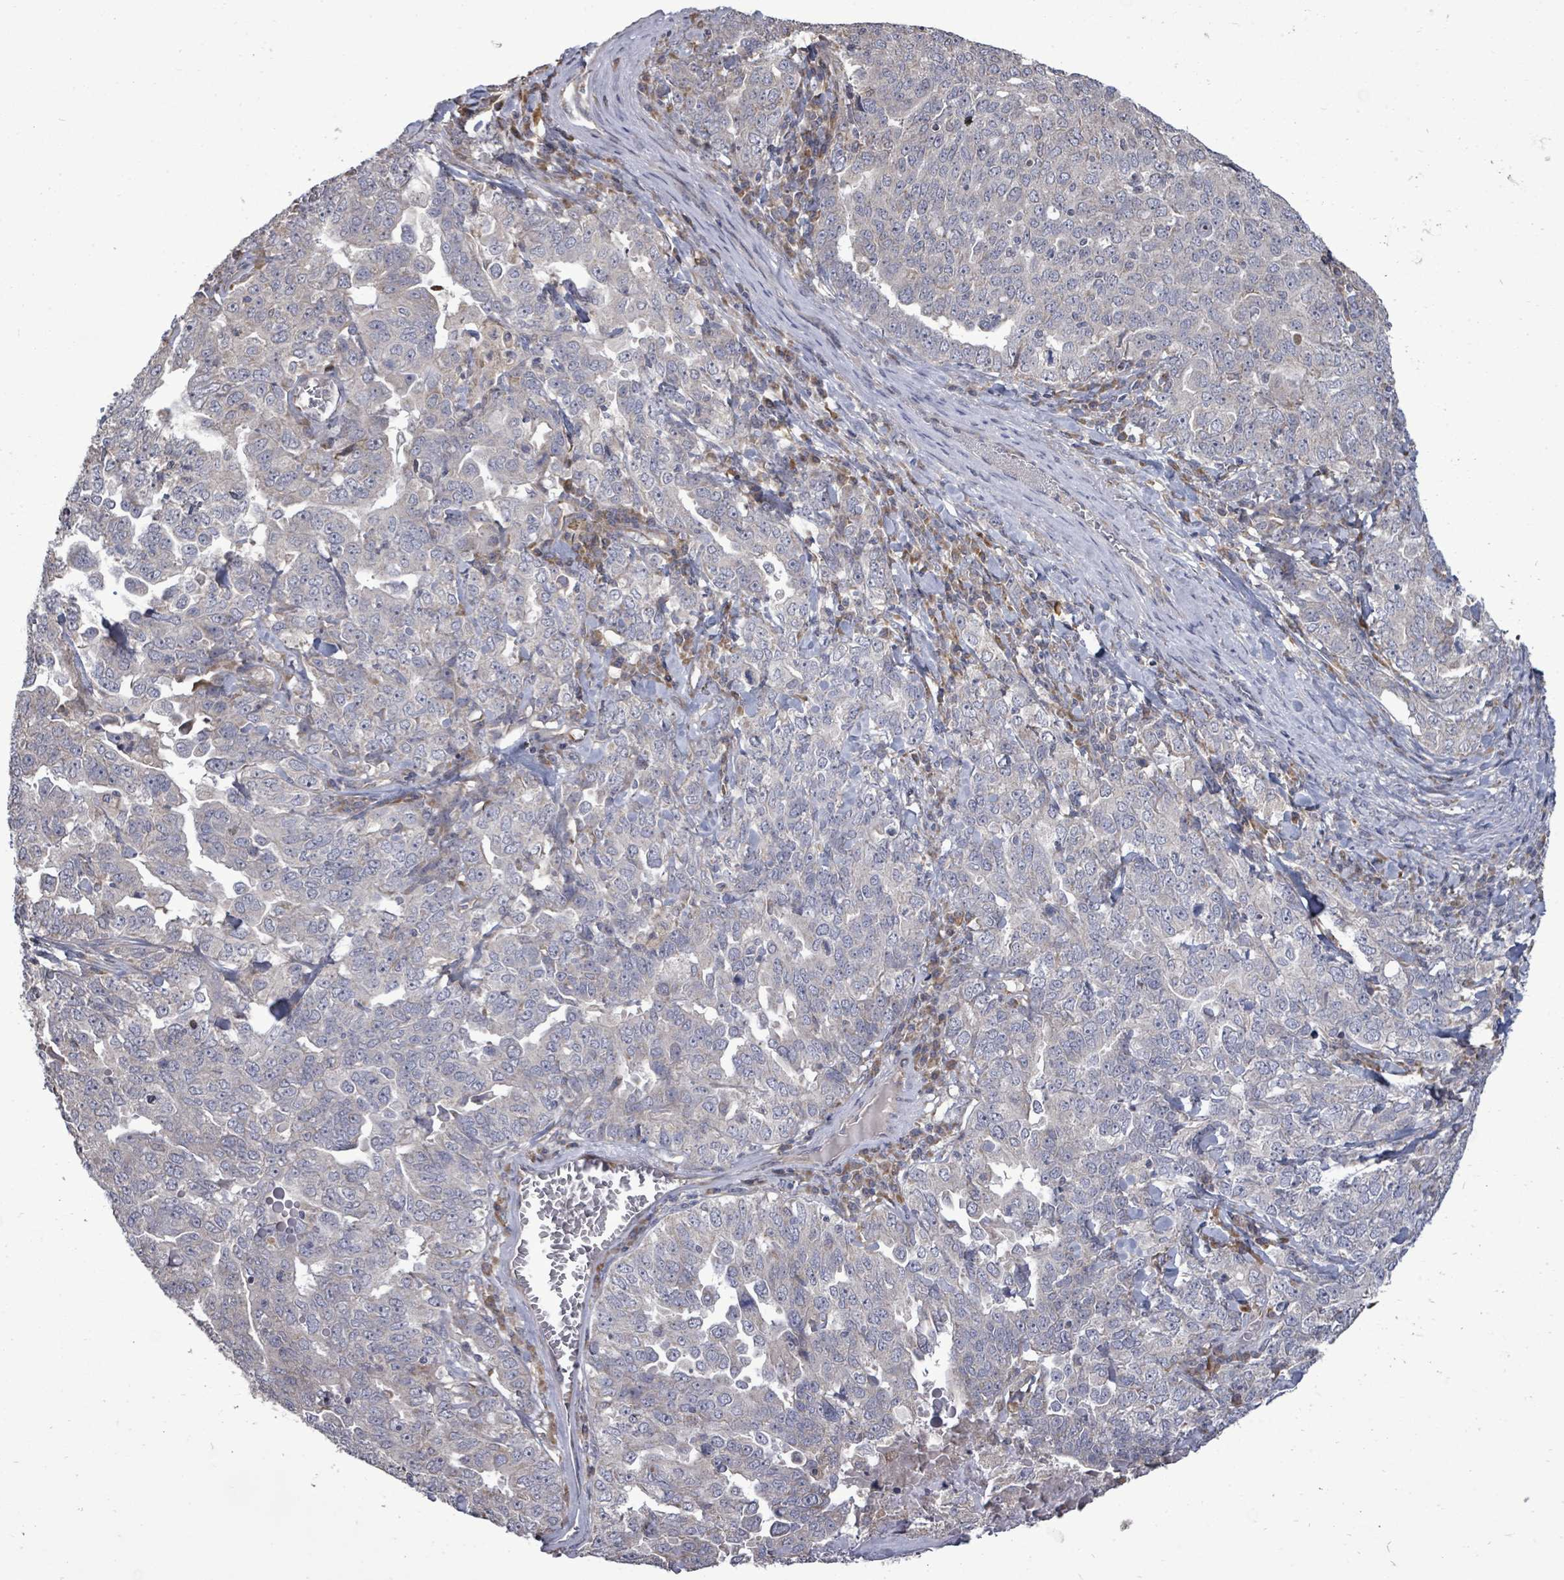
{"staining": {"intensity": "negative", "quantity": "none", "location": "none"}, "tissue": "ovarian cancer", "cell_type": "Tumor cells", "image_type": "cancer", "snomed": [{"axis": "morphology", "description": "Carcinoma, endometroid"}, {"axis": "topography", "description": "Ovary"}], "caption": "Ovarian cancer (endometroid carcinoma) was stained to show a protein in brown. There is no significant staining in tumor cells.", "gene": "POMGNT2", "patient": {"sex": "female", "age": 62}}